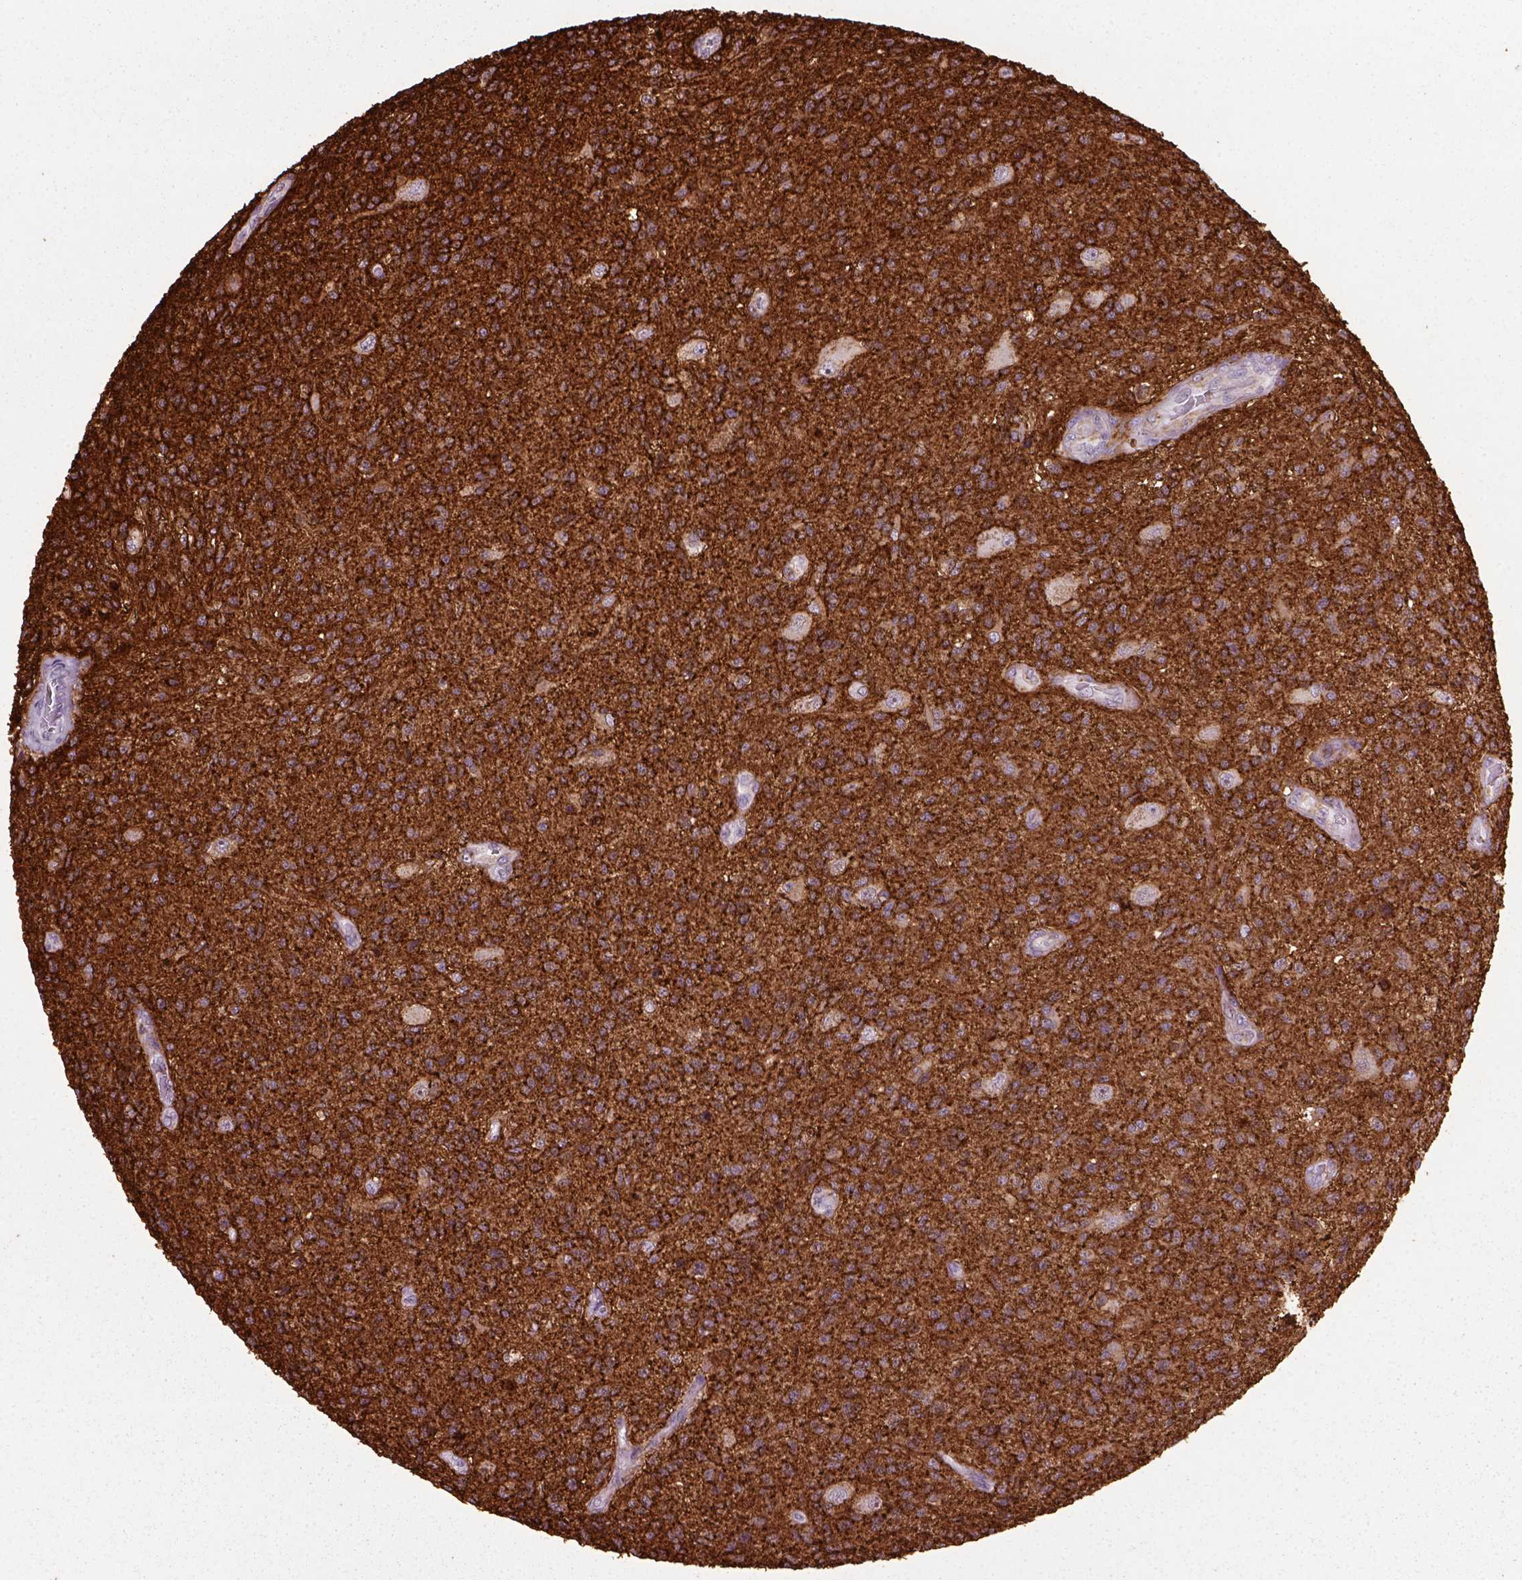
{"staining": {"intensity": "strong", "quantity": ">75%", "location": "cytoplasmic/membranous"}, "tissue": "glioma", "cell_type": "Tumor cells", "image_type": "cancer", "snomed": [{"axis": "morphology", "description": "Glioma, malignant, High grade"}, {"axis": "topography", "description": "Brain"}], "caption": "Immunohistochemistry (IHC) image of neoplastic tissue: glioma stained using immunohistochemistry shows high levels of strong protein expression localized specifically in the cytoplasmic/membranous of tumor cells, appearing as a cytoplasmic/membranous brown color.", "gene": "MARCKS", "patient": {"sex": "male", "age": 56}}